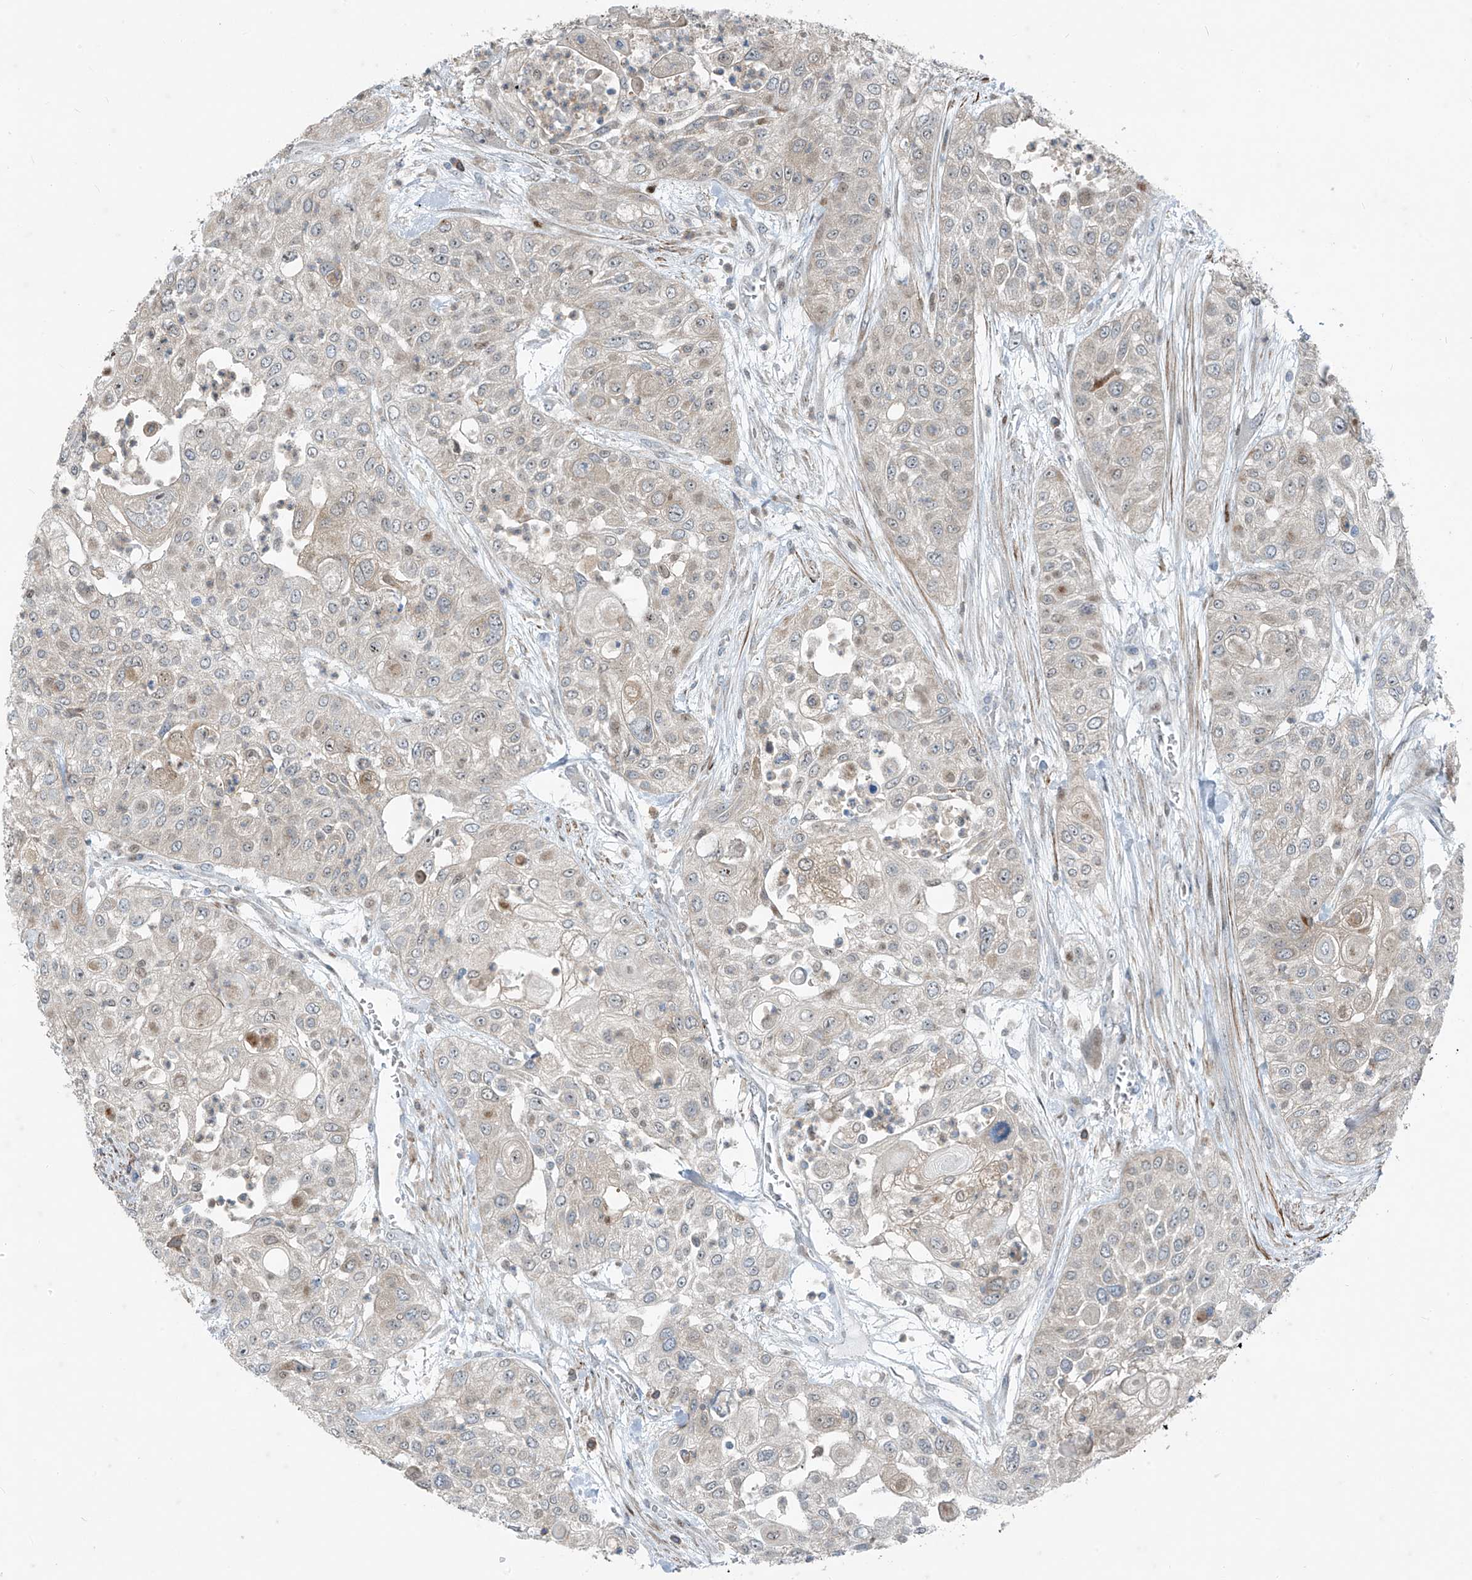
{"staining": {"intensity": "weak", "quantity": "<25%", "location": "cytoplasmic/membranous"}, "tissue": "urothelial cancer", "cell_type": "Tumor cells", "image_type": "cancer", "snomed": [{"axis": "morphology", "description": "Urothelial carcinoma, High grade"}, {"axis": "topography", "description": "Urinary bladder"}], "caption": "DAB (3,3'-diaminobenzidine) immunohistochemical staining of human urothelial cancer demonstrates no significant positivity in tumor cells.", "gene": "PPCS", "patient": {"sex": "female", "age": 79}}